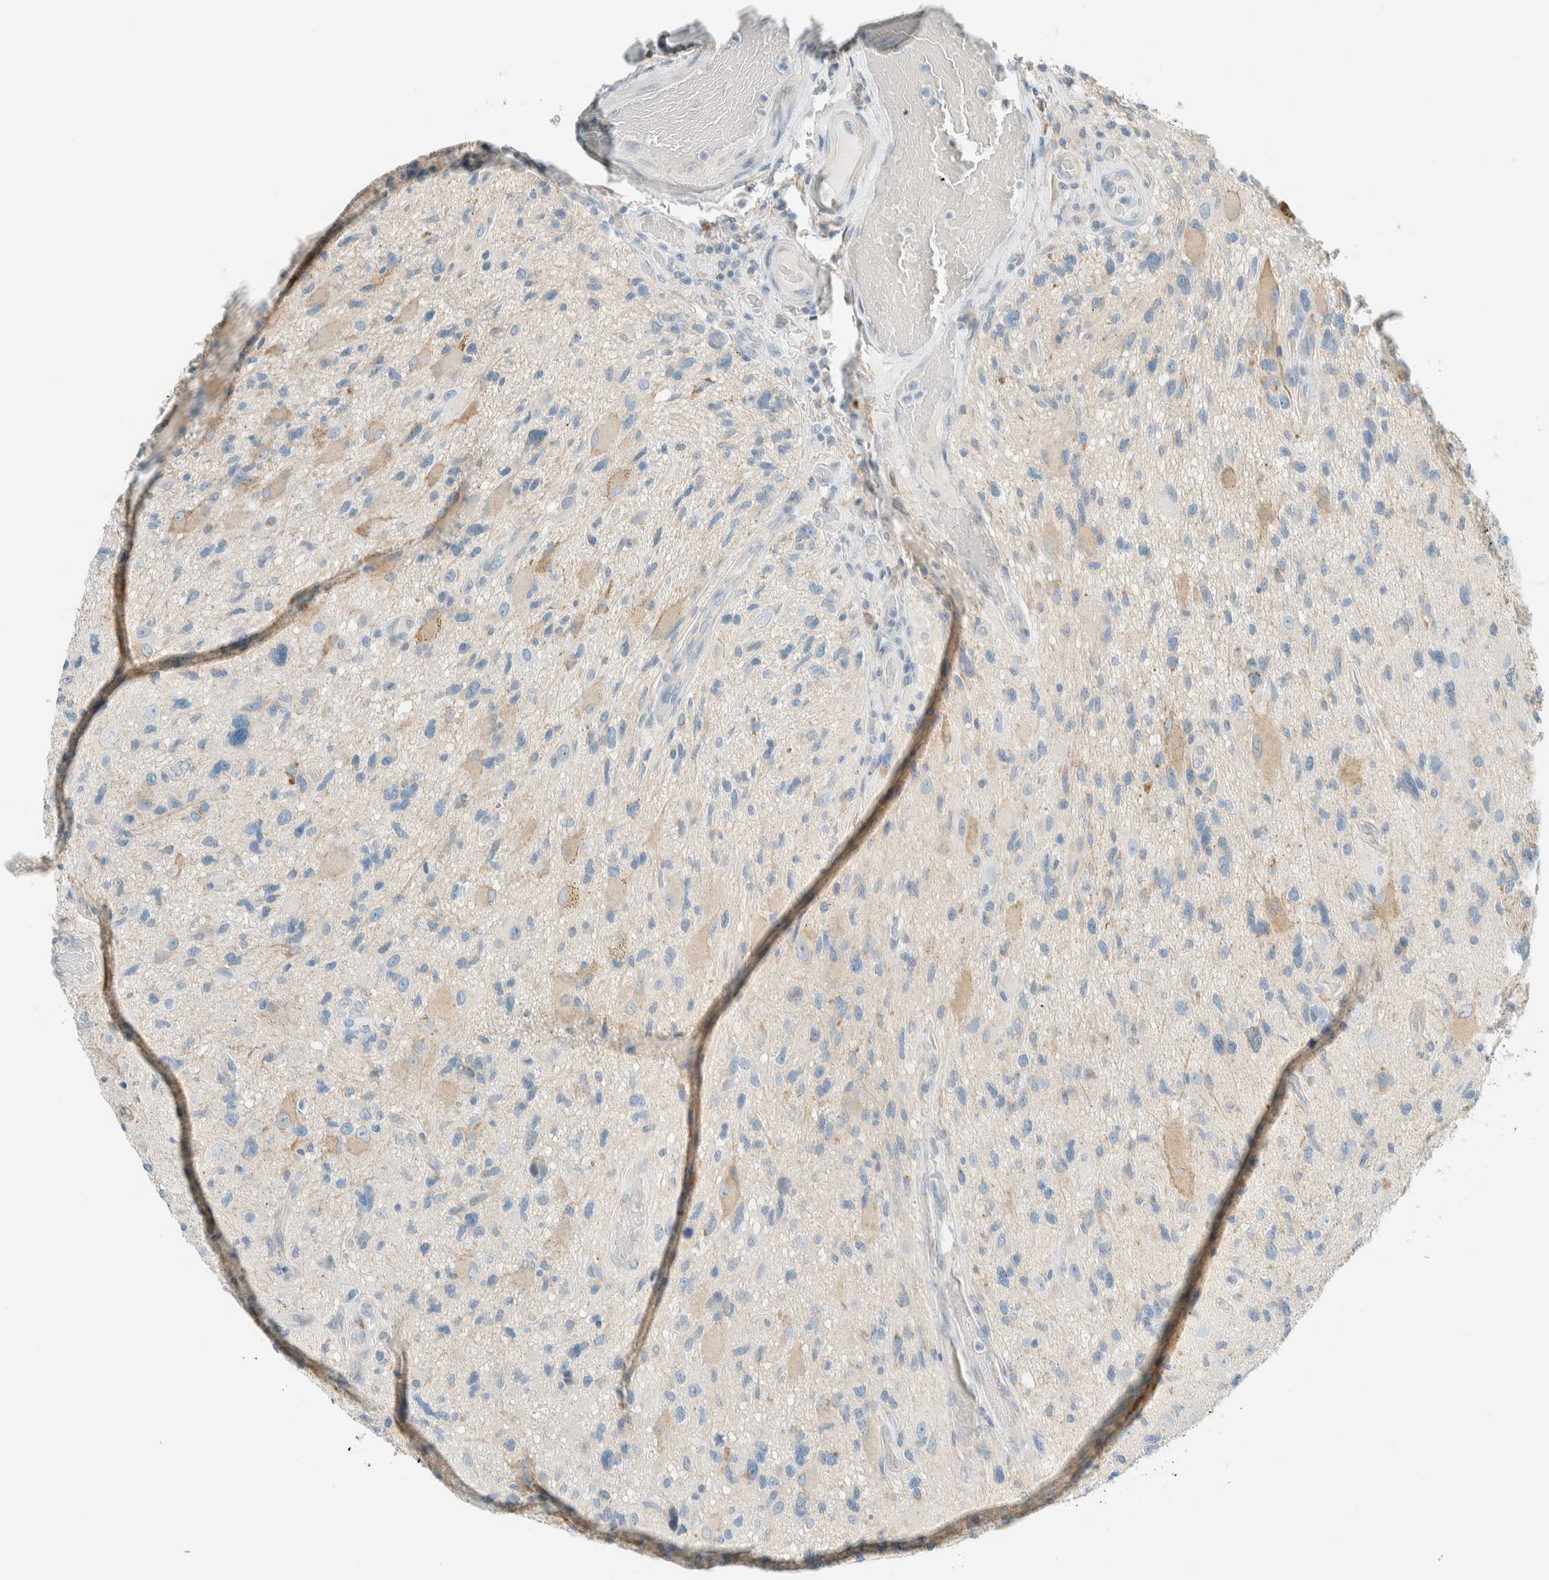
{"staining": {"intensity": "weak", "quantity": "<25%", "location": "cytoplasmic/membranous"}, "tissue": "glioma", "cell_type": "Tumor cells", "image_type": "cancer", "snomed": [{"axis": "morphology", "description": "Glioma, malignant, High grade"}, {"axis": "topography", "description": "Brain"}], "caption": "Immunohistochemical staining of human malignant glioma (high-grade) displays no significant expression in tumor cells.", "gene": "ALDH7A1", "patient": {"sex": "male", "age": 33}}